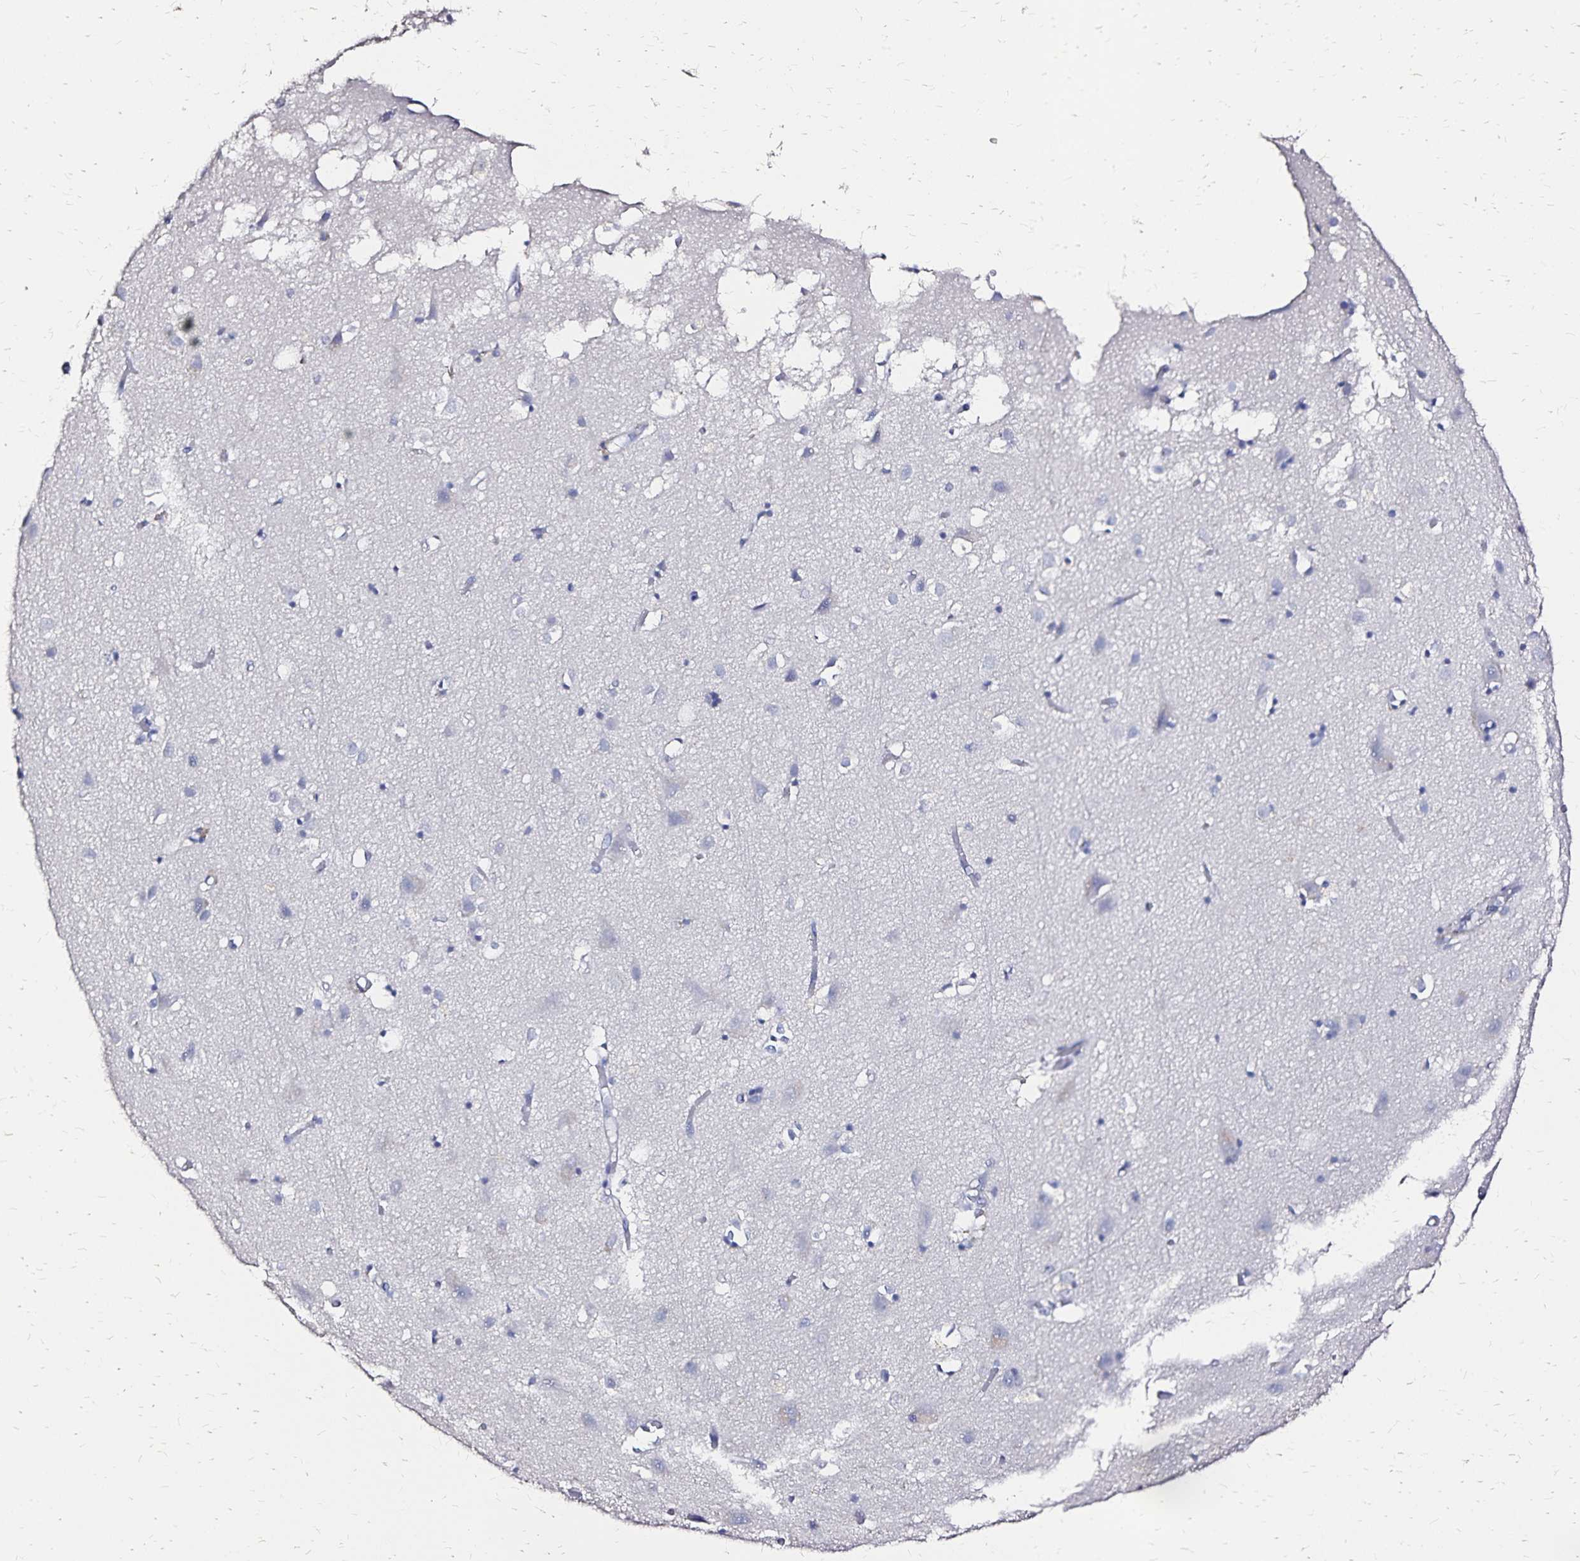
{"staining": {"intensity": "negative", "quantity": "none", "location": "none"}, "tissue": "cerebral cortex", "cell_type": "Endothelial cells", "image_type": "normal", "snomed": [{"axis": "morphology", "description": "Normal tissue, NOS"}, {"axis": "topography", "description": "Cerebral cortex"}], "caption": "Immunohistochemical staining of benign human cerebral cortex shows no significant expression in endothelial cells. Brightfield microscopy of immunohistochemistry stained with DAB (brown) and hematoxylin (blue), captured at high magnification.", "gene": "SLC5A1", "patient": {"sex": "male", "age": 70}}